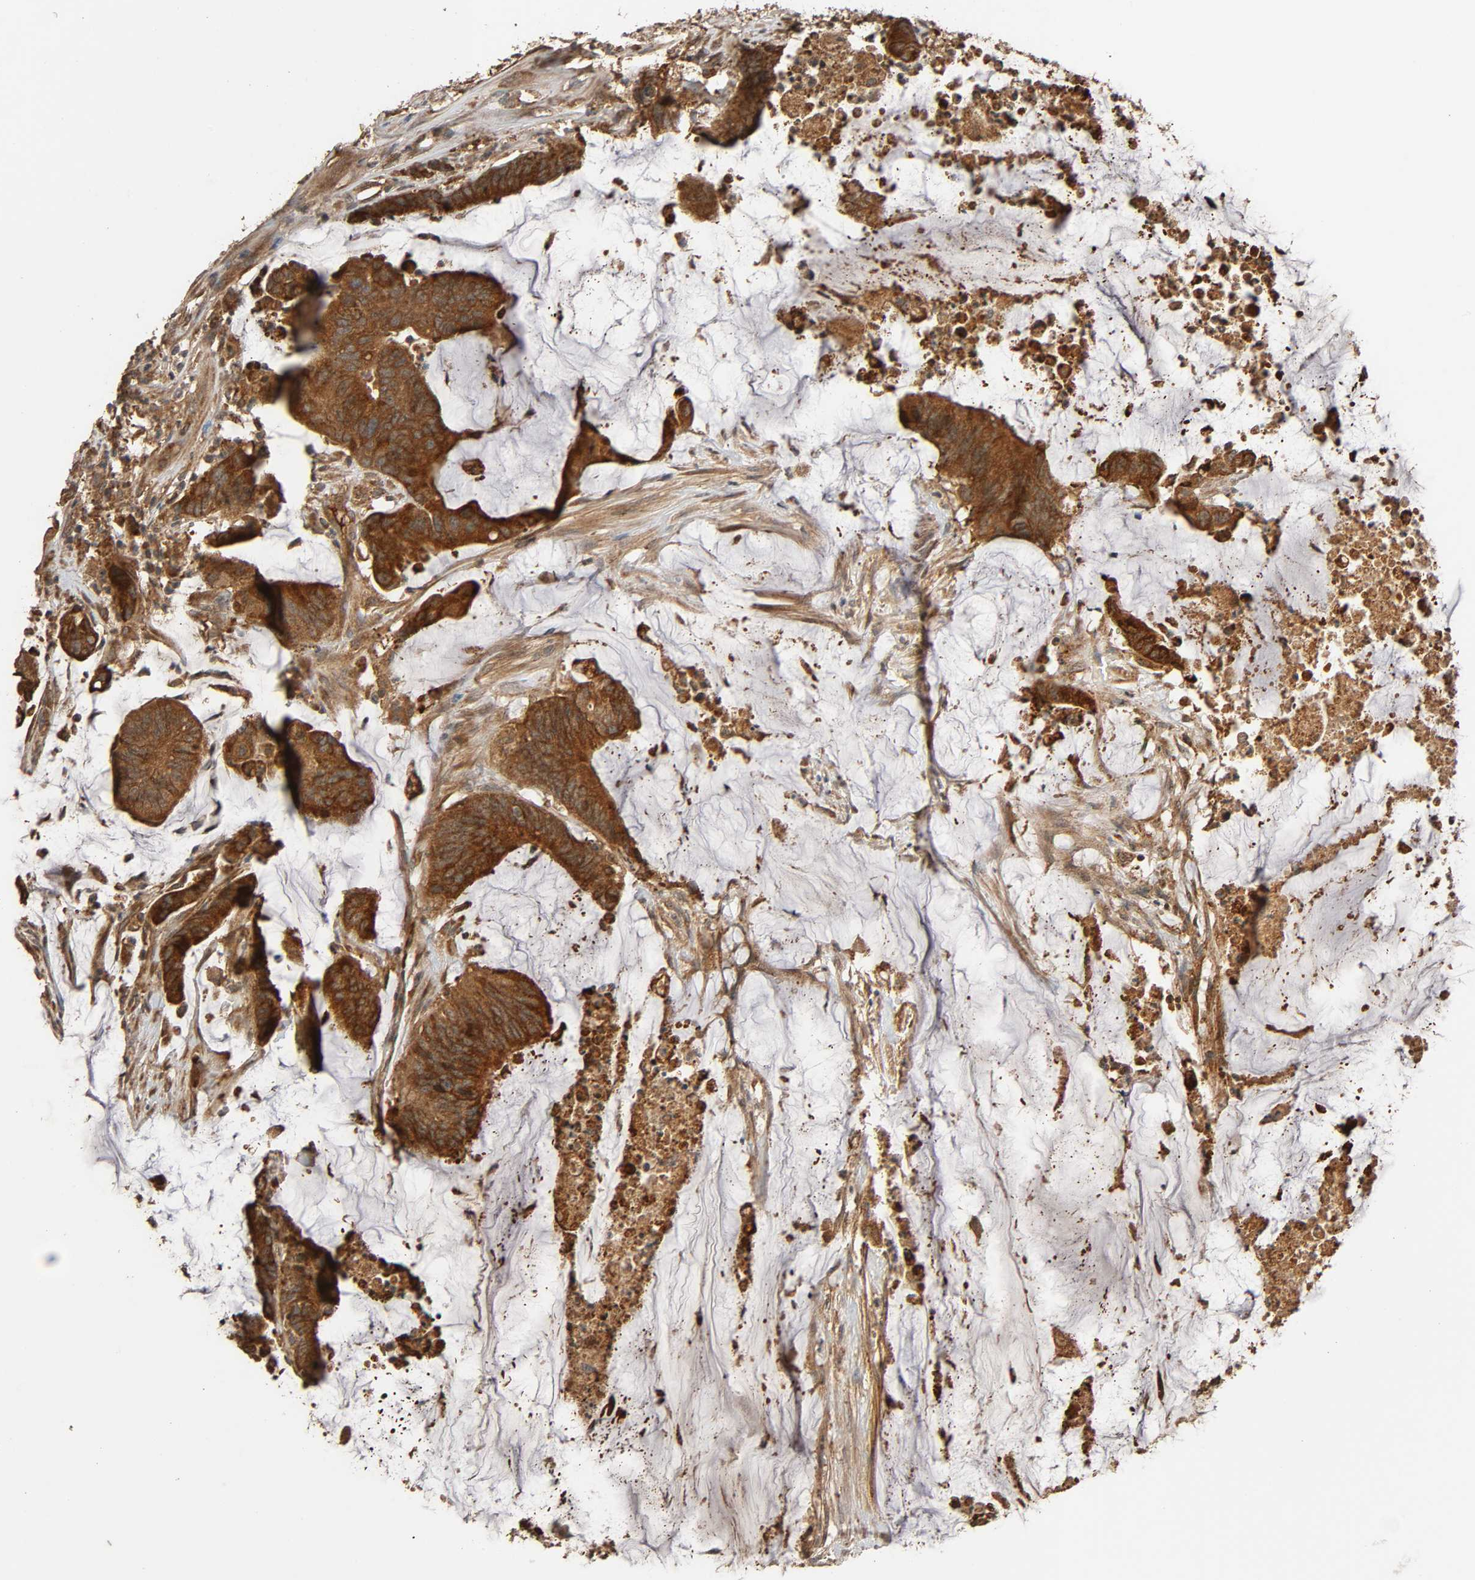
{"staining": {"intensity": "strong", "quantity": ">75%", "location": "cytoplasmic/membranous"}, "tissue": "colorectal cancer", "cell_type": "Tumor cells", "image_type": "cancer", "snomed": [{"axis": "morphology", "description": "Adenocarcinoma, NOS"}, {"axis": "topography", "description": "Rectum"}], "caption": "Immunohistochemical staining of adenocarcinoma (colorectal) exhibits high levels of strong cytoplasmic/membranous protein expression in about >75% of tumor cells.", "gene": "MAP3K8", "patient": {"sex": "female", "age": 66}}